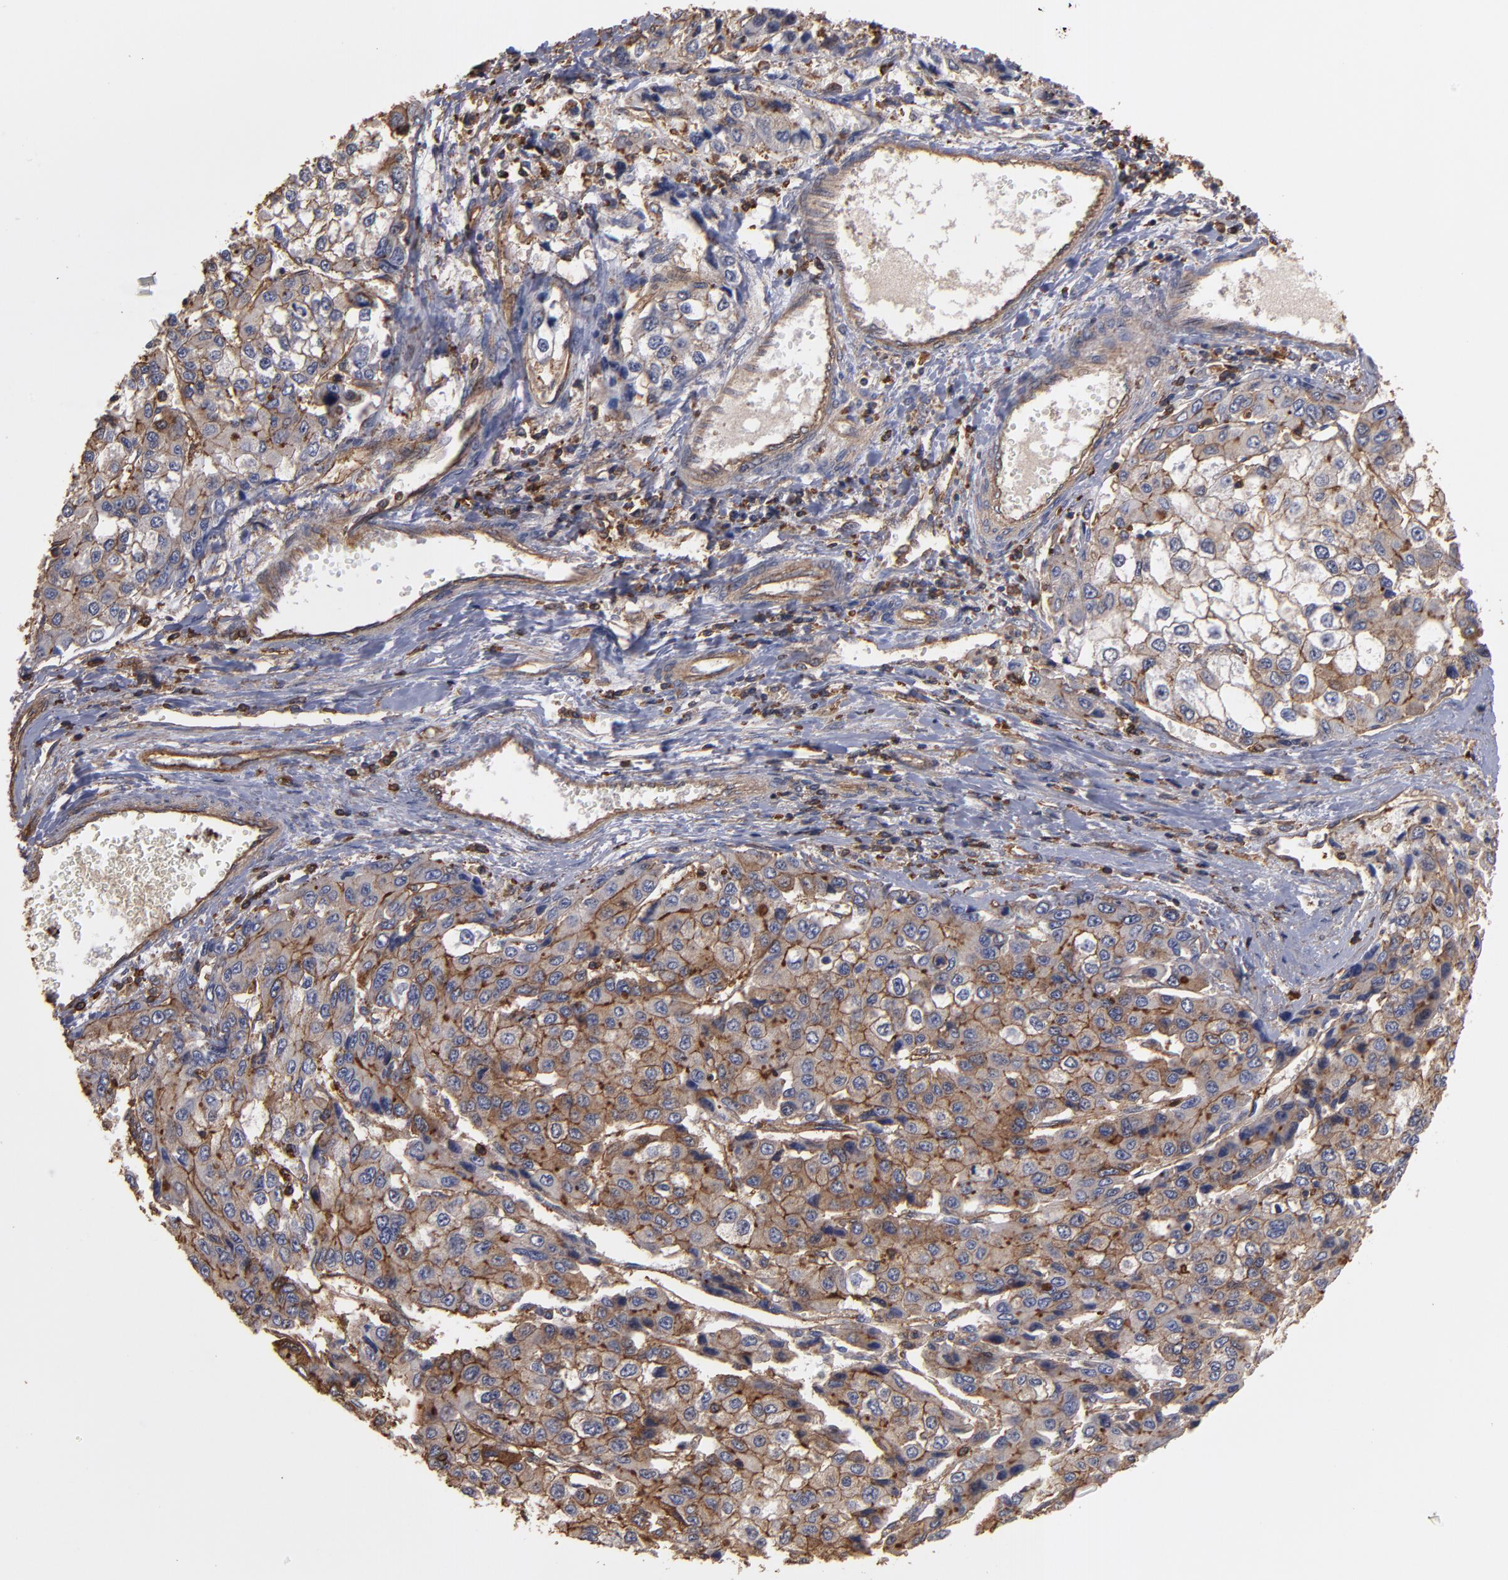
{"staining": {"intensity": "moderate", "quantity": ">75%", "location": "cytoplasmic/membranous"}, "tissue": "liver cancer", "cell_type": "Tumor cells", "image_type": "cancer", "snomed": [{"axis": "morphology", "description": "Carcinoma, Hepatocellular, NOS"}, {"axis": "topography", "description": "Liver"}], "caption": "High-magnification brightfield microscopy of liver cancer stained with DAB (3,3'-diaminobenzidine) (brown) and counterstained with hematoxylin (blue). tumor cells exhibit moderate cytoplasmic/membranous positivity is identified in about>75% of cells.", "gene": "ACTN4", "patient": {"sex": "female", "age": 66}}